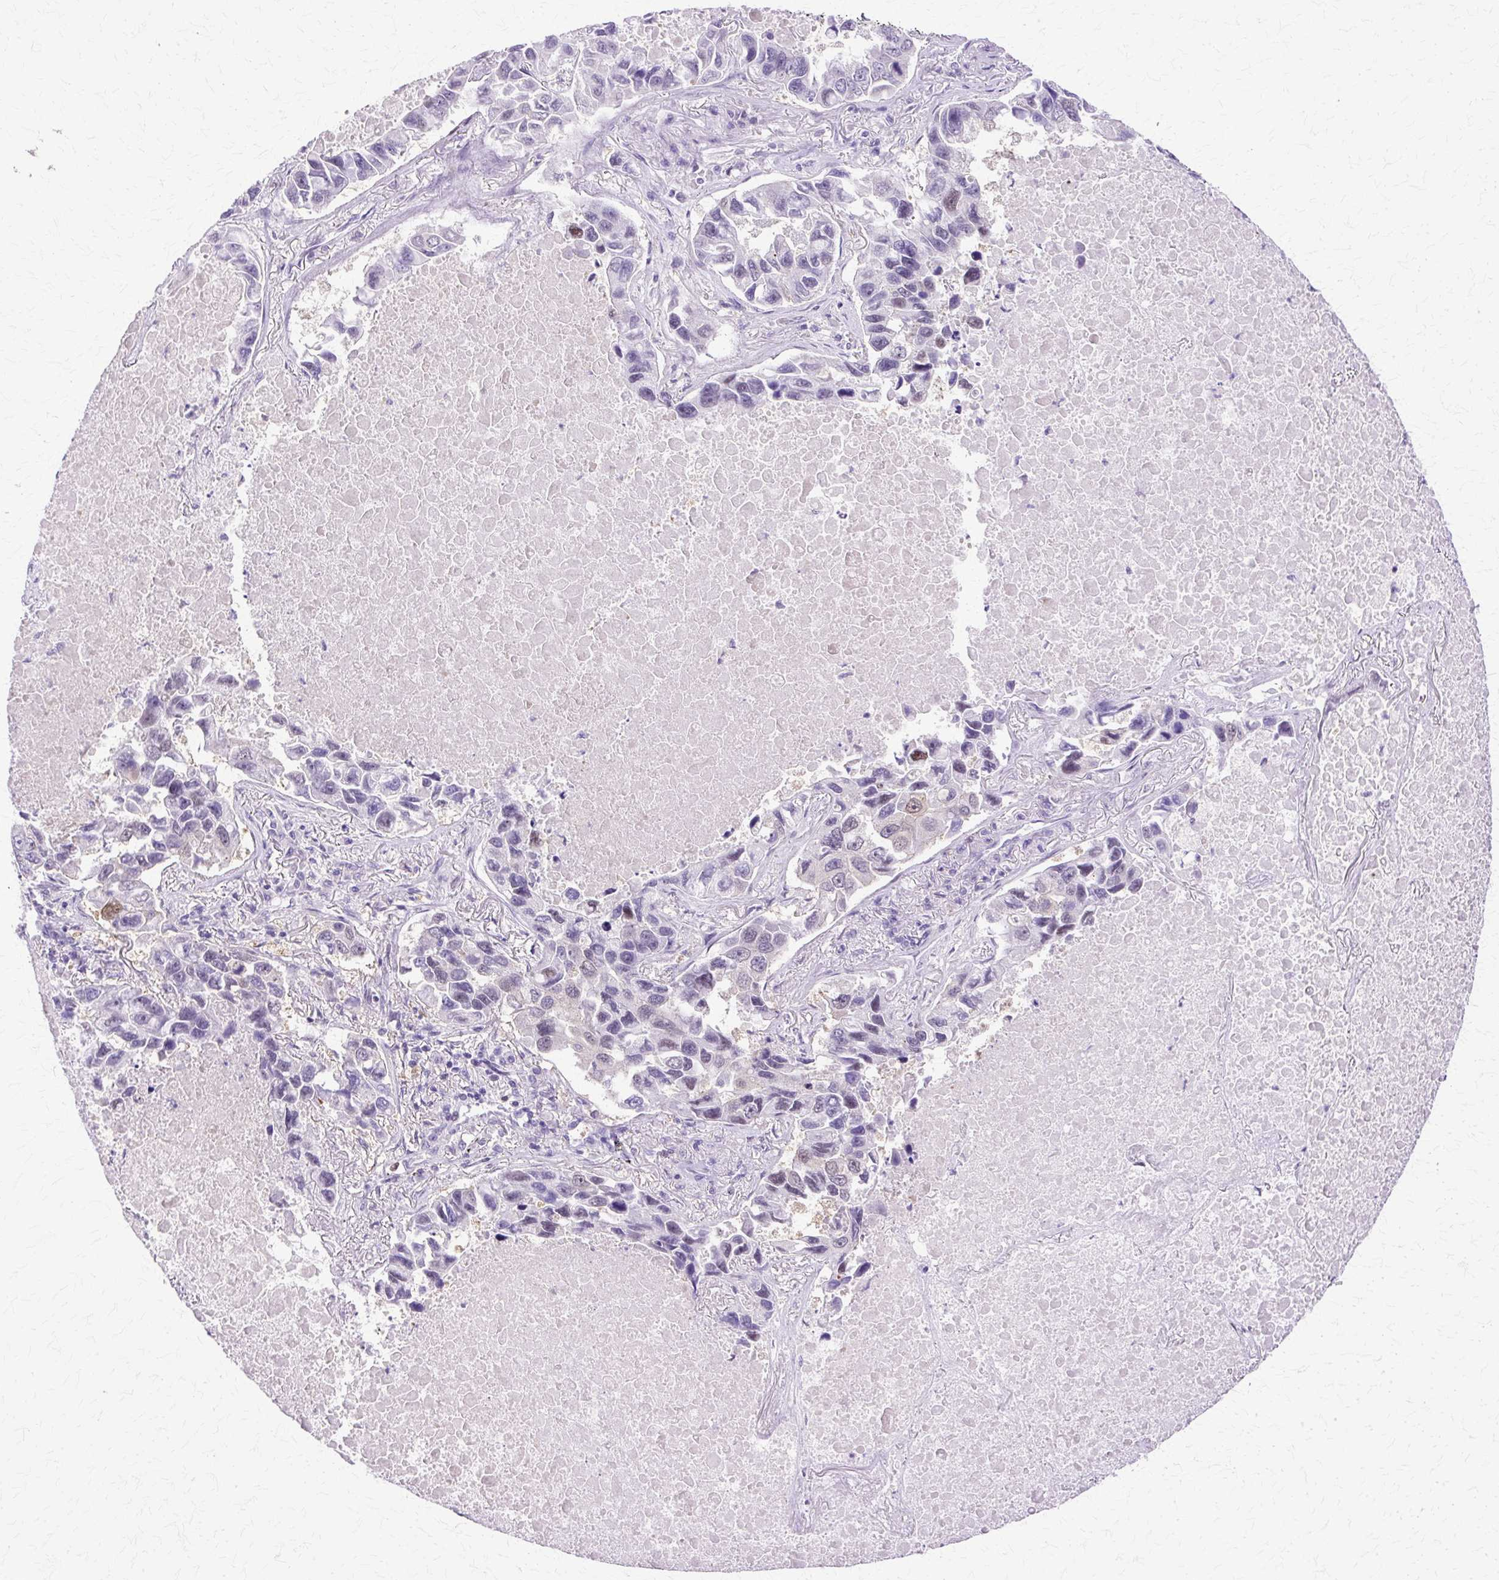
{"staining": {"intensity": "weak", "quantity": "<25%", "location": "nuclear"}, "tissue": "lung cancer", "cell_type": "Tumor cells", "image_type": "cancer", "snomed": [{"axis": "morphology", "description": "Adenocarcinoma, NOS"}, {"axis": "topography", "description": "Lung"}], "caption": "DAB (3,3'-diaminobenzidine) immunohistochemical staining of human lung cancer (adenocarcinoma) exhibits no significant positivity in tumor cells.", "gene": "HSPA8", "patient": {"sex": "male", "age": 64}}